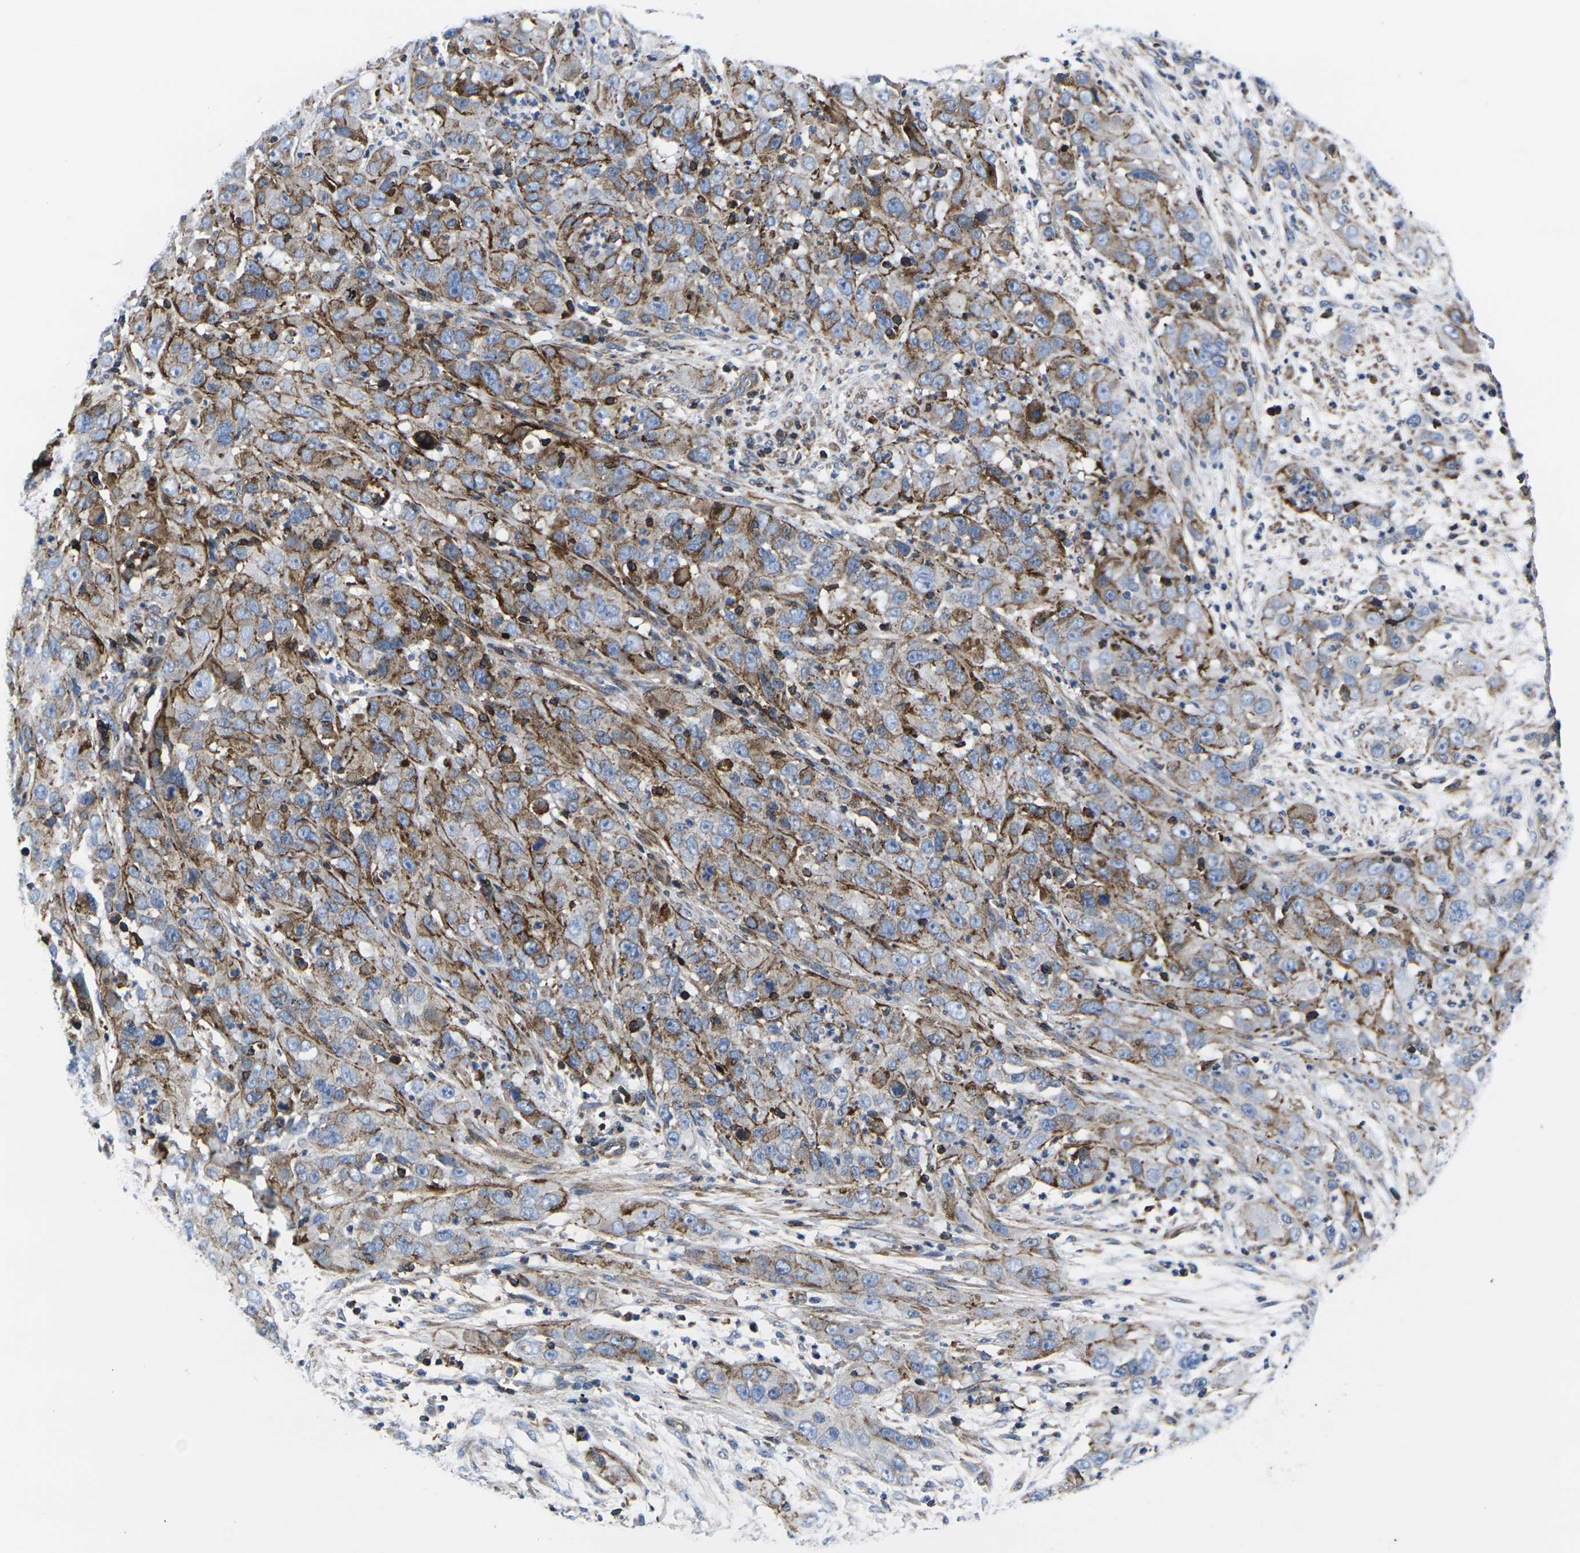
{"staining": {"intensity": "moderate", "quantity": "25%-75%", "location": "cytoplasmic/membranous"}, "tissue": "cervical cancer", "cell_type": "Tumor cells", "image_type": "cancer", "snomed": [{"axis": "morphology", "description": "Squamous cell carcinoma, NOS"}, {"axis": "topography", "description": "Cervix"}], "caption": "Immunohistochemical staining of human cervical squamous cell carcinoma shows medium levels of moderate cytoplasmic/membranous protein expression in about 25%-75% of tumor cells. The staining was performed using DAB (3,3'-diaminobenzidine) to visualize the protein expression in brown, while the nuclei were stained in blue with hematoxylin (Magnification: 20x).", "gene": "GPR4", "patient": {"sex": "female", "age": 32}}